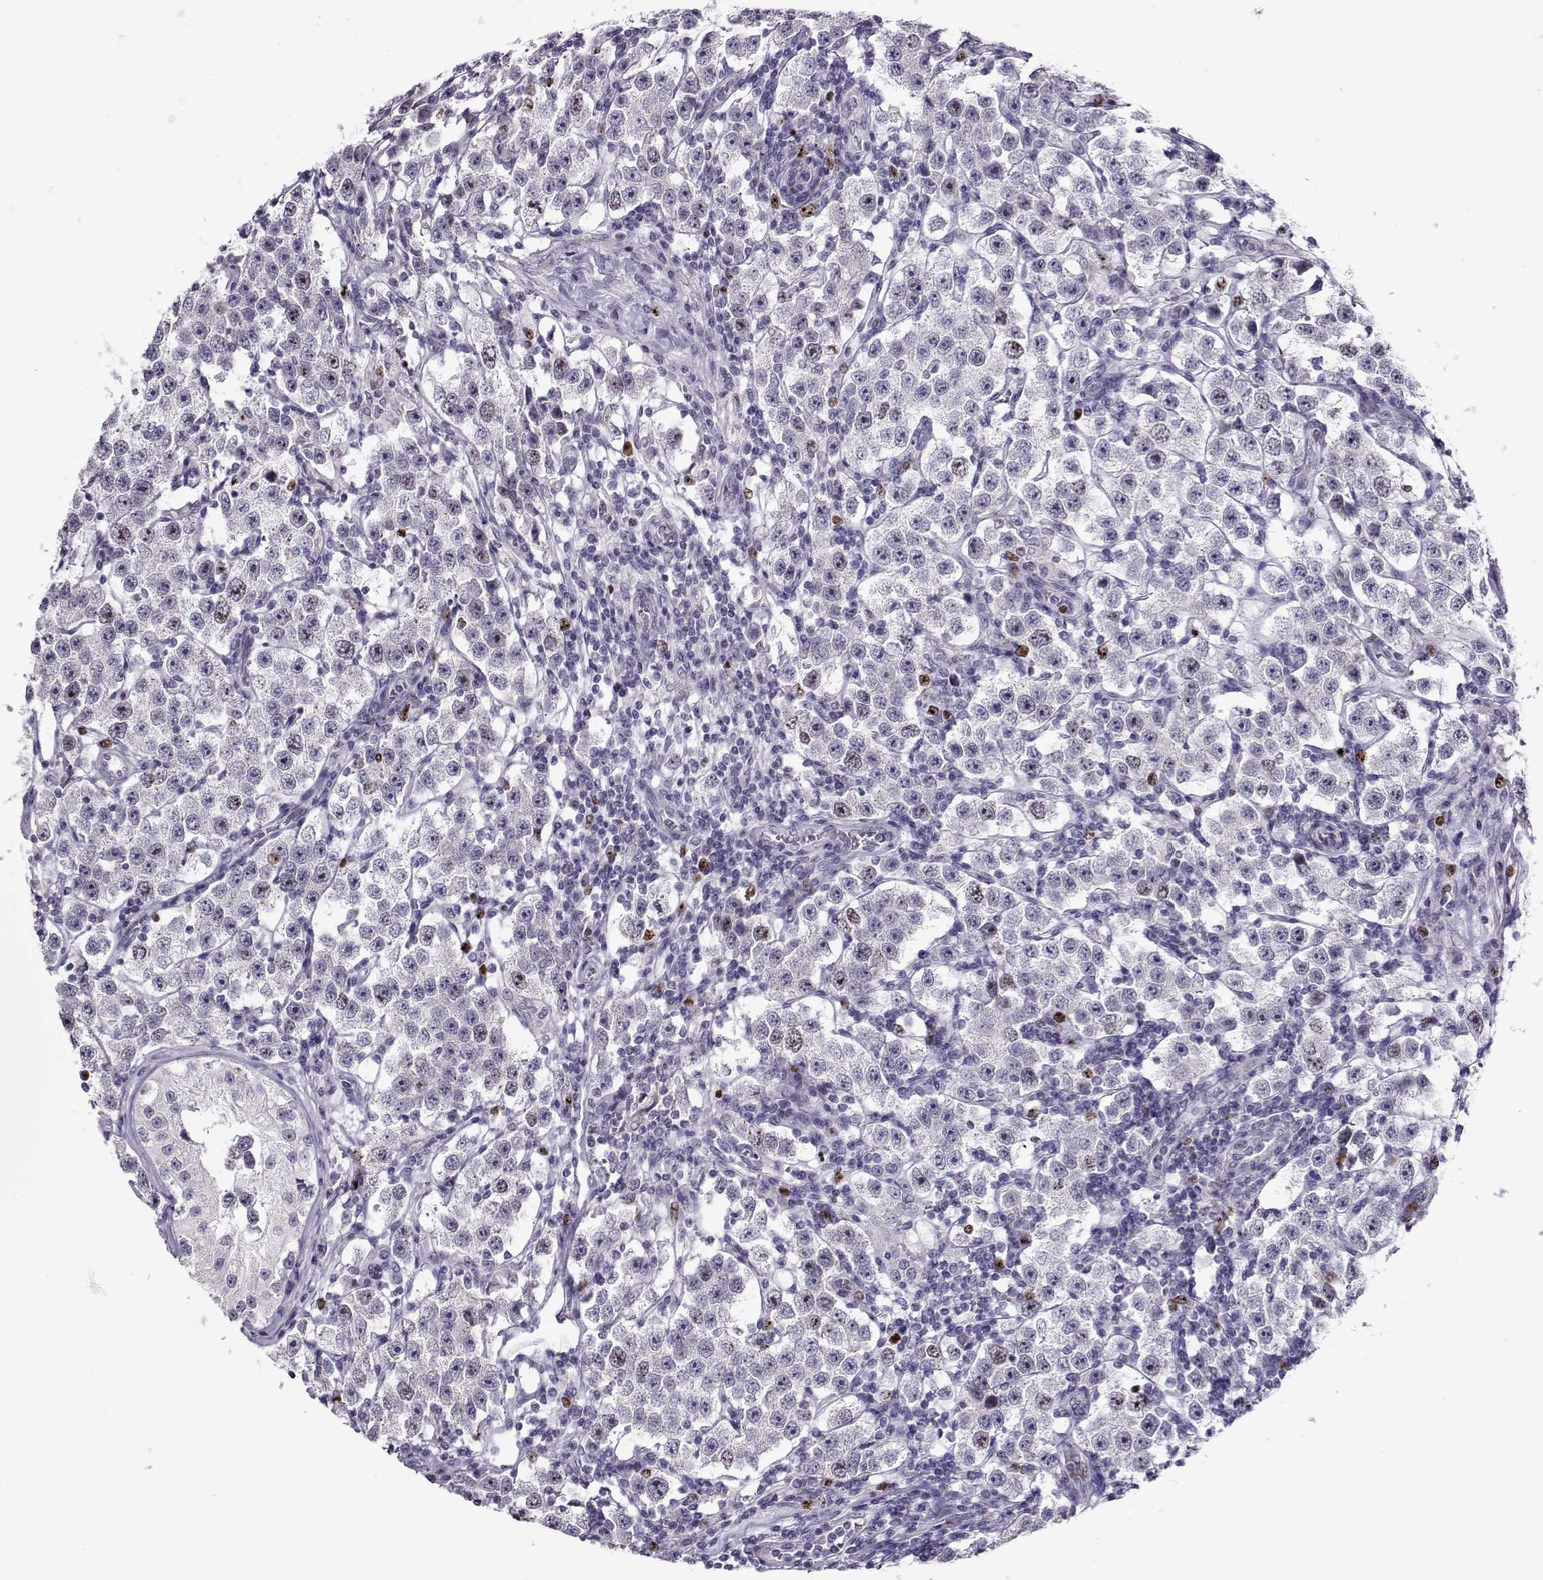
{"staining": {"intensity": "weak", "quantity": "<25%", "location": "nuclear"}, "tissue": "testis cancer", "cell_type": "Tumor cells", "image_type": "cancer", "snomed": [{"axis": "morphology", "description": "Seminoma, NOS"}, {"axis": "topography", "description": "Testis"}], "caption": "This is a photomicrograph of immunohistochemistry (IHC) staining of testis seminoma, which shows no staining in tumor cells.", "gene": "NPW", "patient": {"sex": "male", "age": 37}}